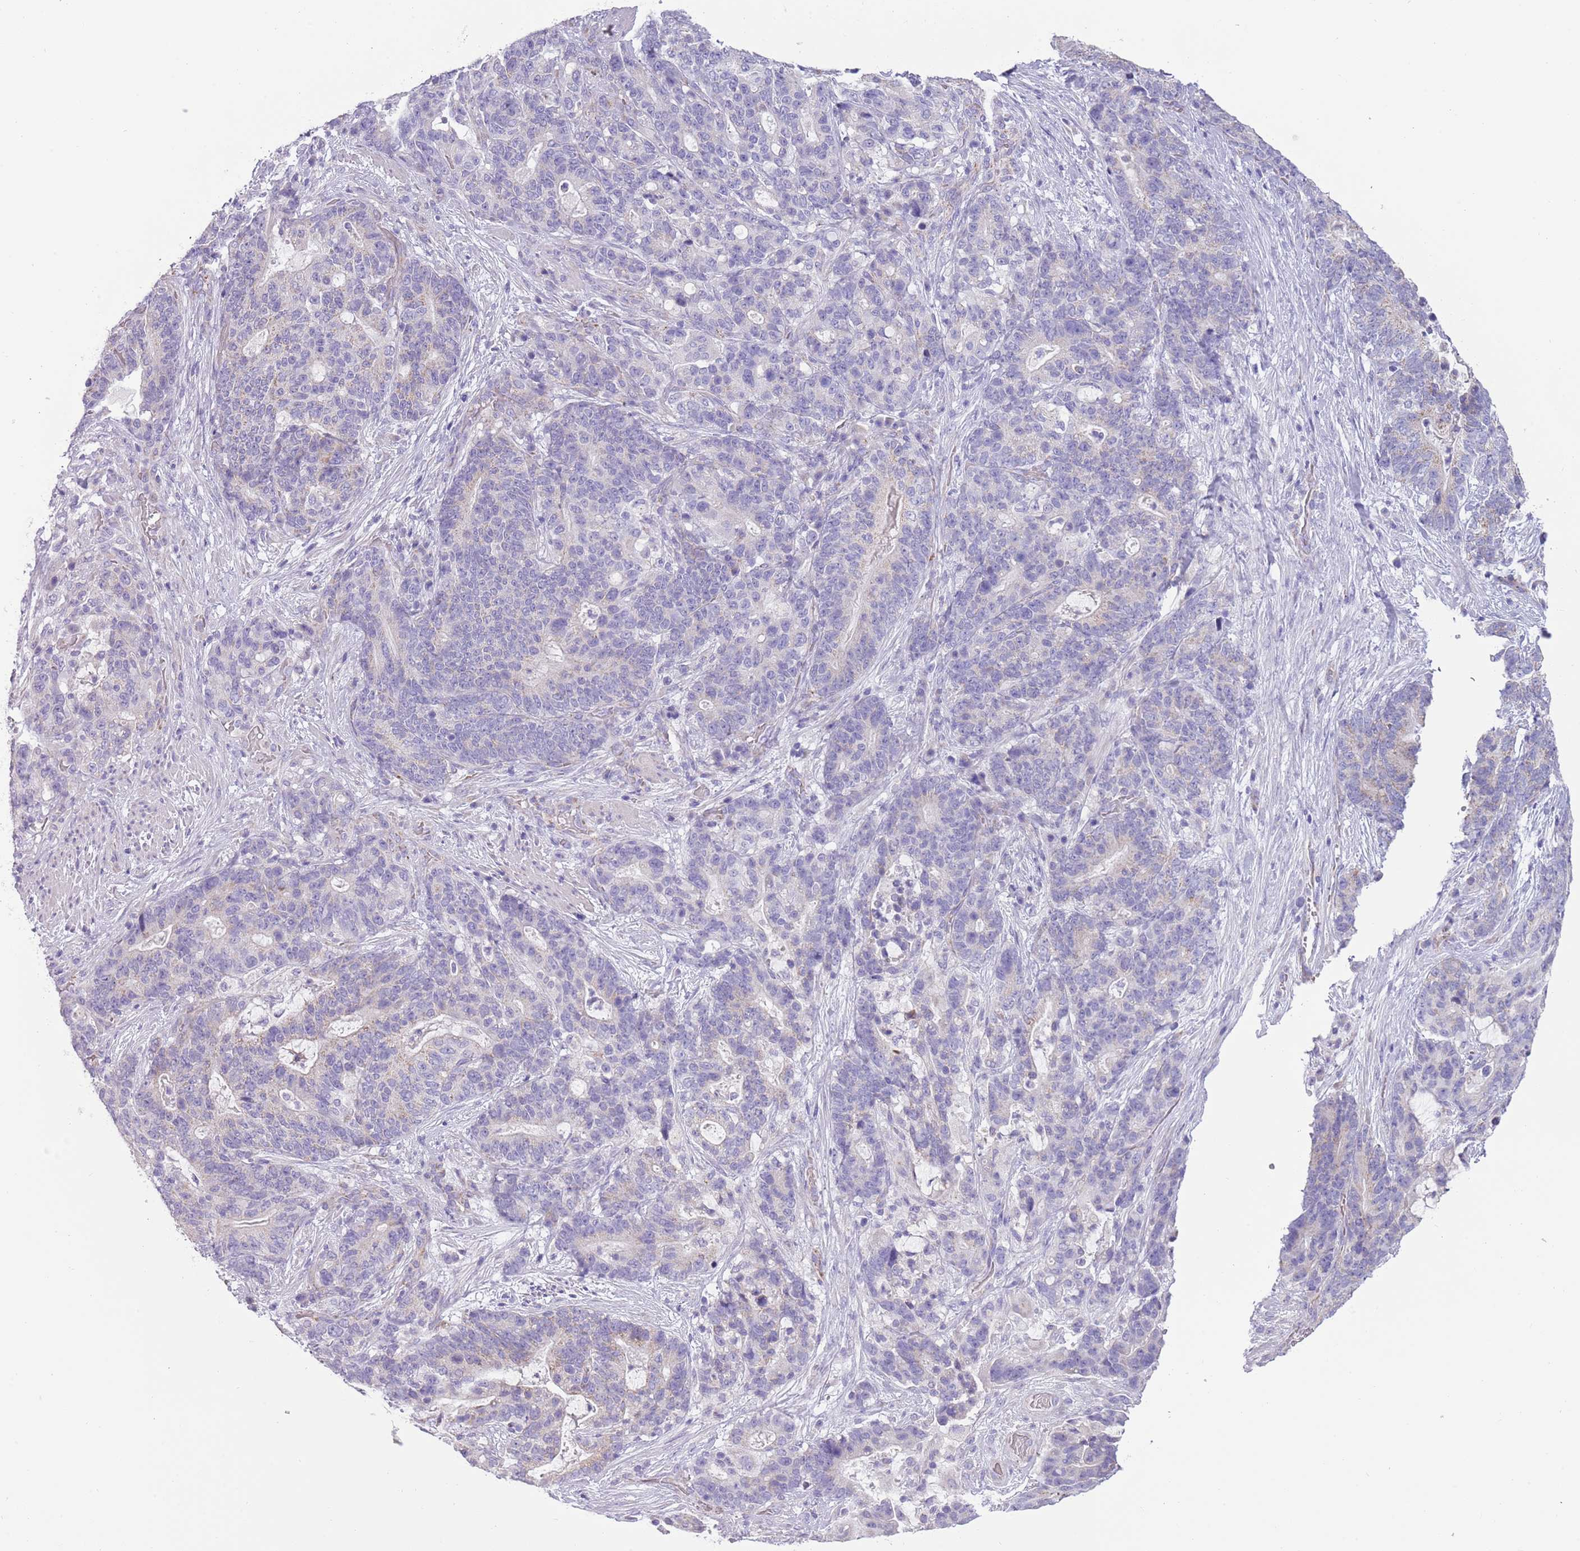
{"staining": {"intensity": "negative", "quantity": "none", "location": "none"}, "tissue": "stomach cancer", "cell_type": "Tumor cells", "image_type": "cancer", "snomed": [{"axis": "morphology", "description": "Normal tissue, NOS"}, {"axis": "morphology", "description": "Adenocarcinoma, NOS"}, {"axis": "topography", "description": "Stomach"}], "caption": "Immunohistochemistry photomicrograph of human adenocarcinoma (stomach) stained for a protein (brown), which reveals no positivity in tumor cells.", "gene": "RNF222", "patient": {"sex": "female", "age": 64}}